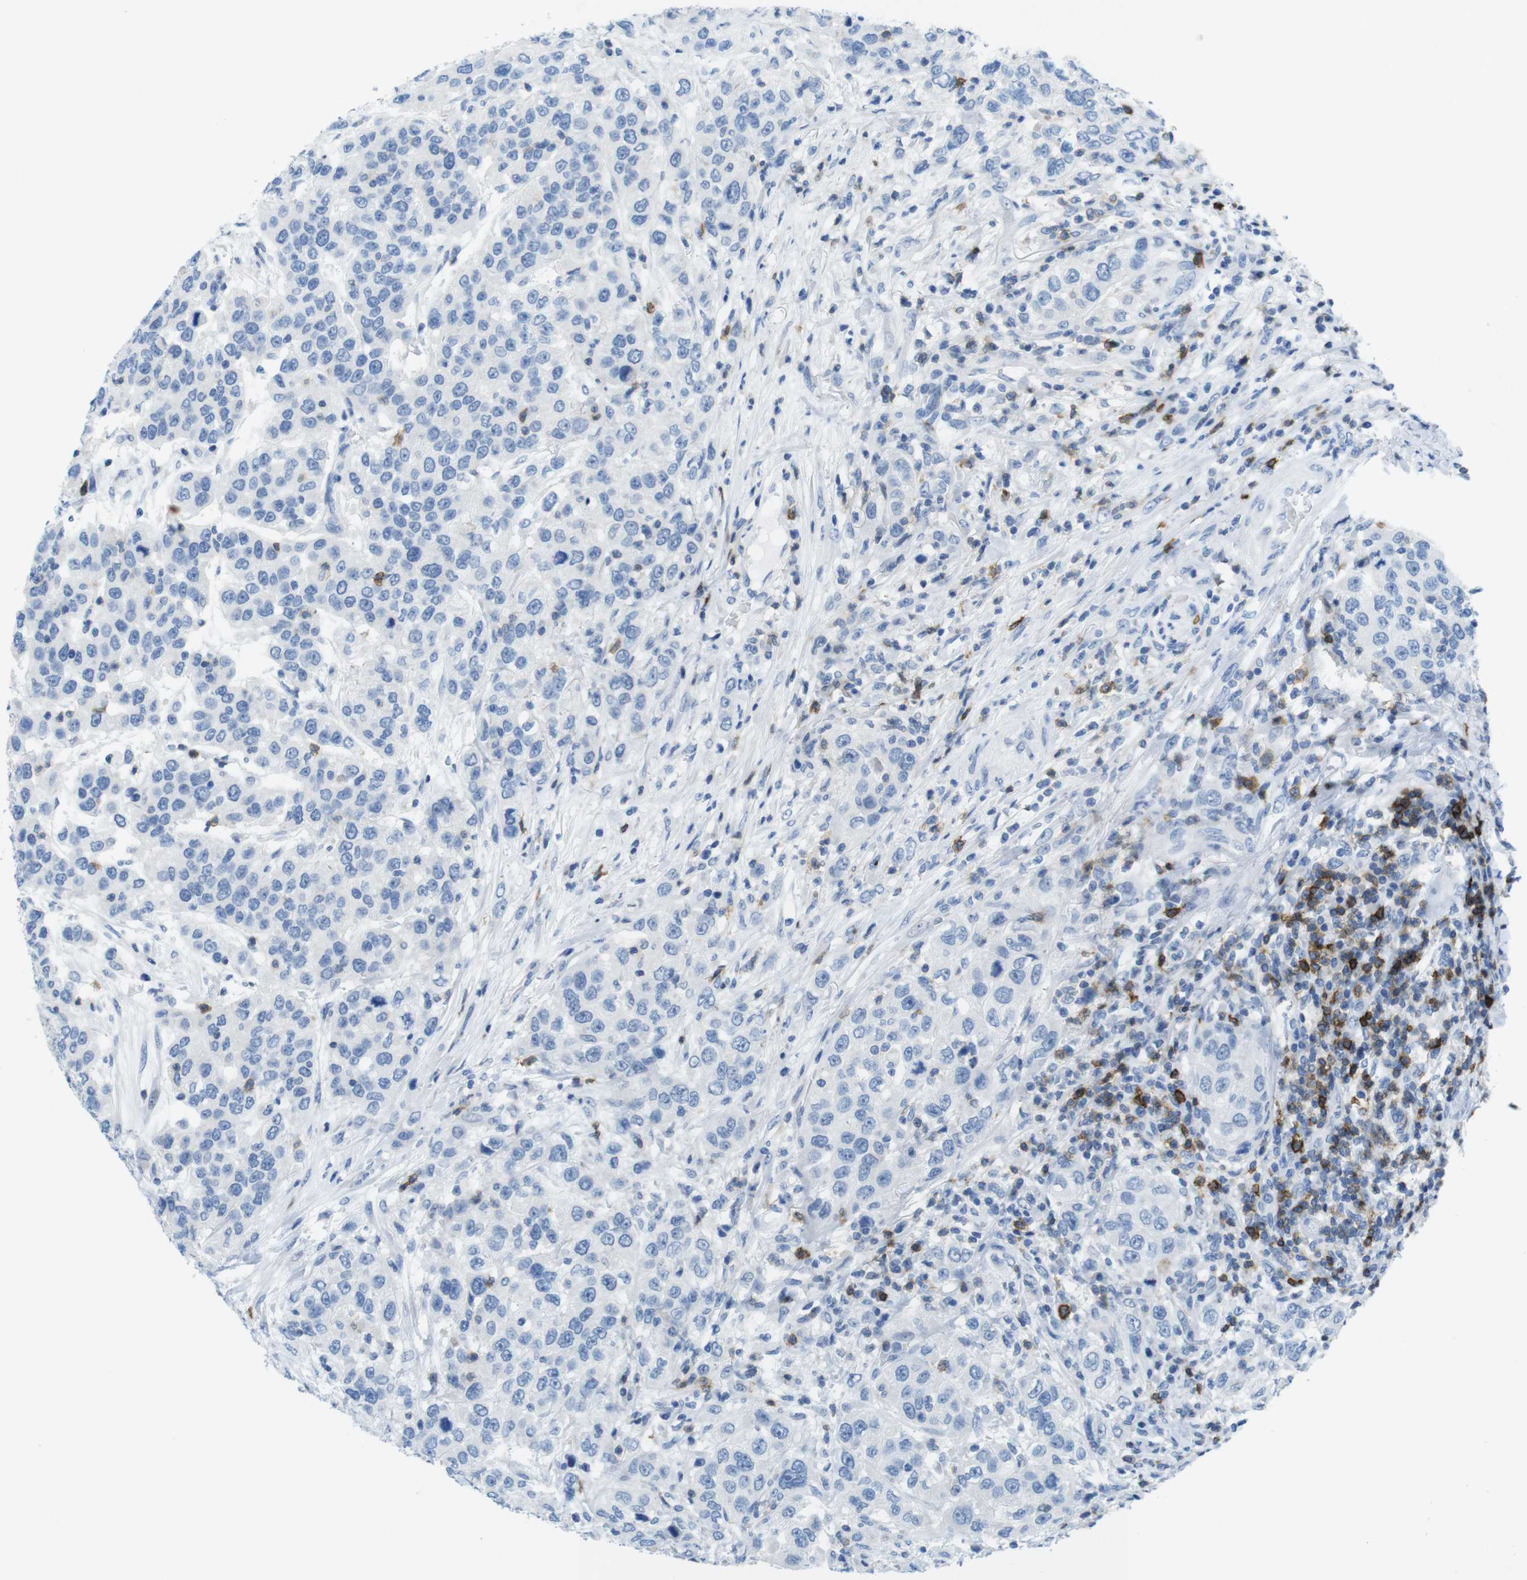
{"staining": {"intensity": "negative", "quantity": "none", "location": "none"}, "tissue": "urothelial cancer", "cell_type": "Tumor cells", "image_type": "cancer", "snomed": [{"axis": "morphology", "description": "Urothelial carcinoma, High grade"}, {"axis": "topography", "description": "Urinary bladder"}], "caption": "Protein analysis of urothelial cancer shows no significant expression in tumor cells. (DAB IHC visualized using brightfield microscopy, high magnification).", "gene": "CD5", "patient": {"sex": "female", "age": 80}}